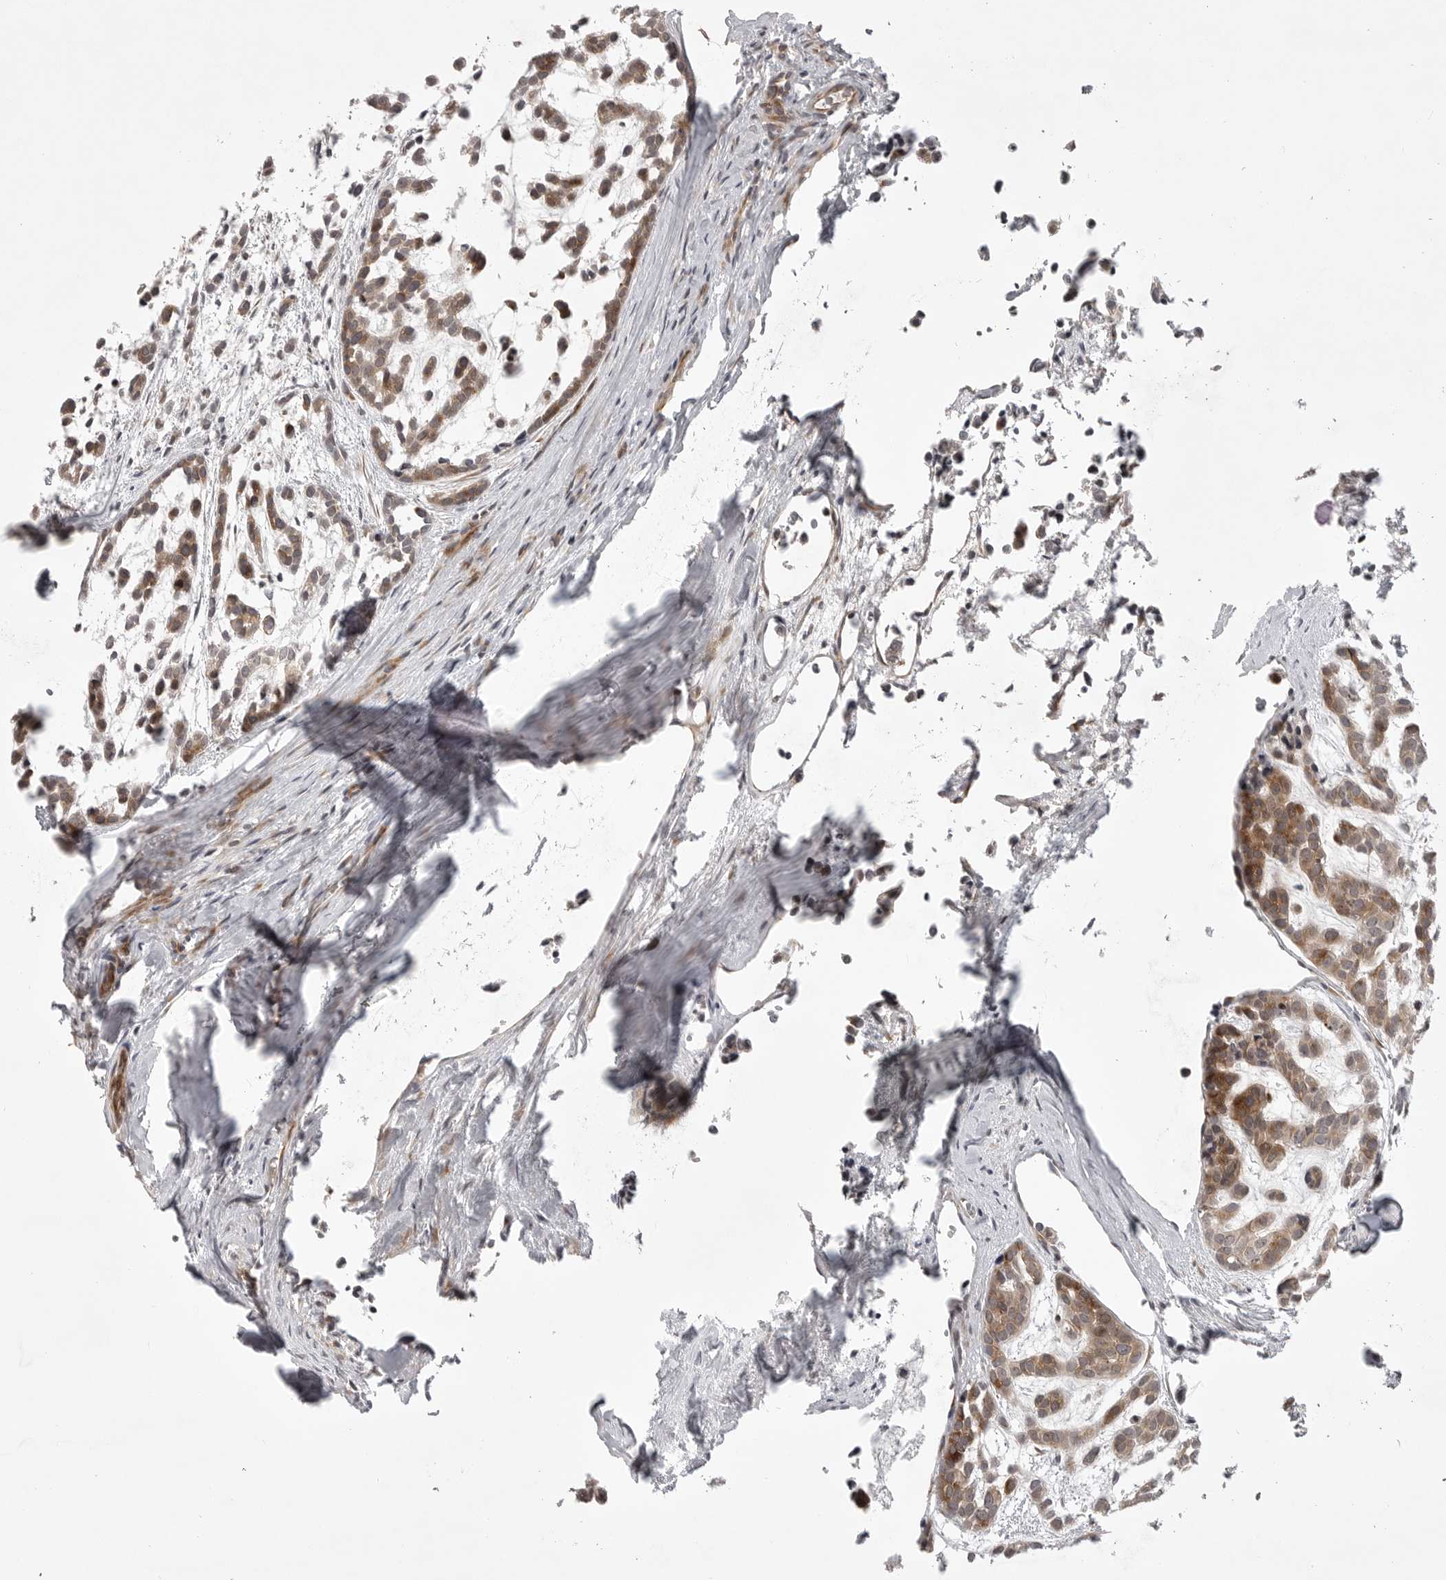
{"staining": {"intensity": "moderate", "quantity": ">75%", "location": "cytoplasmic/membranous,nuclear"}, "tissue": "head and neck cancer", "cell_type": "Tumor cells", "image_type": "cancer", "snomed": [{"axis": "morphology", "description": "Adenocarcinoma, NOS"}, {"axis": "morphology", "description": "Adenoma, NOS"}, {"axis": "topography", "description": "Head-Neck"}], "caption": "Head and neck cancer stained with DAB (3,3'-diaminobenzidine) immunohistochemistry (IHC) shows medium levels of moderate cytoplasmic/membranous and nuclear positivity in approximately >75% of tumor cells.", "gene": "CD300LD", "patient": {"sex": "female", "age": 55}}